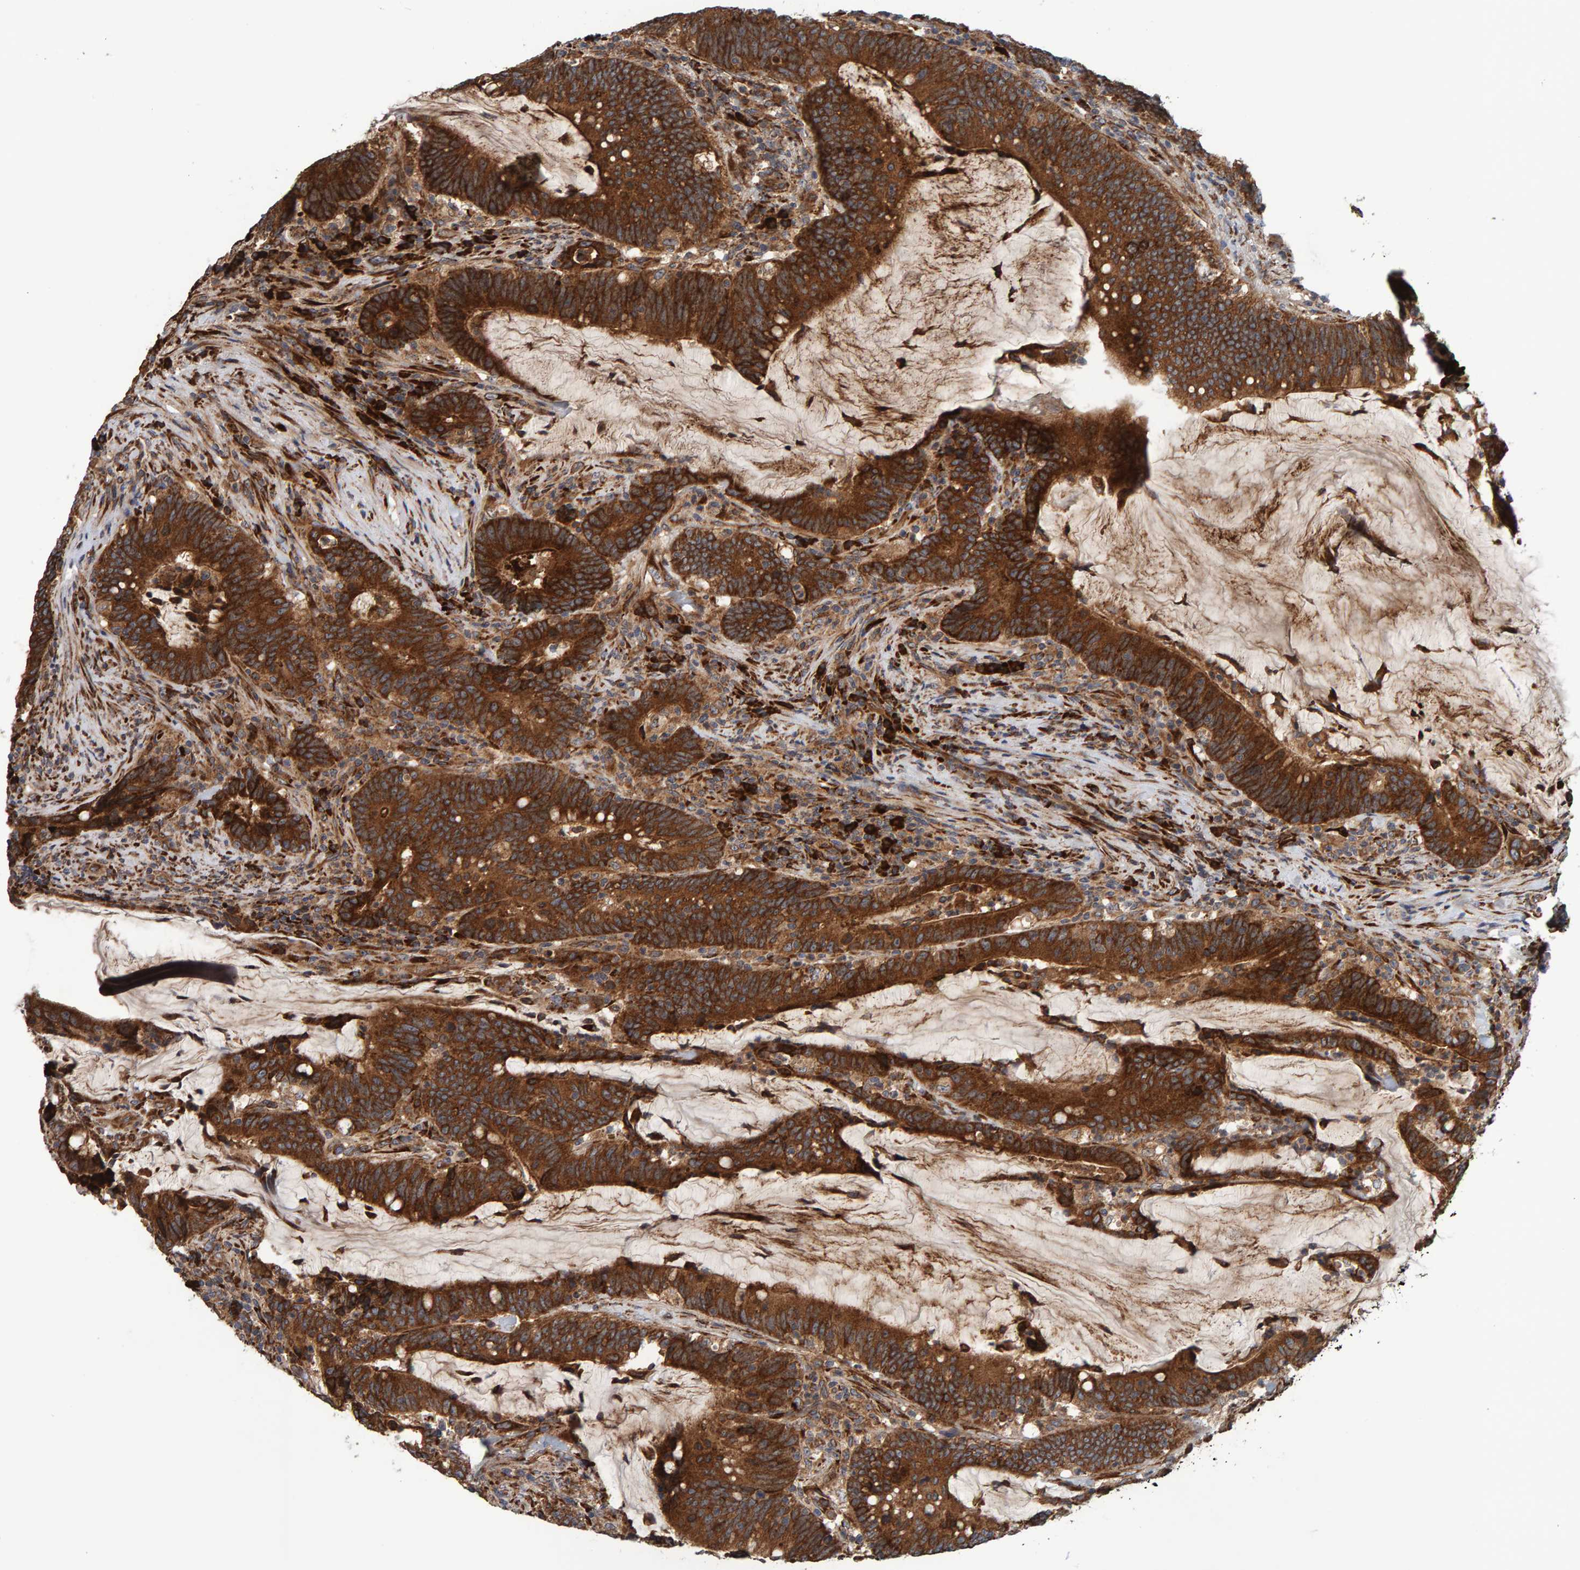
{"staining": {"intensity": "strong", "quantity": ">75%", "location": "cytoplasmic/membranous"}, "tissue": "colorectal cancer", "cell_type": "Tumor cells", "image_type": "cancer", "snomed": [{"axis": "morphology", "description": "Adenocarcinoma, NOS"}, {"axis": "topography", "description": "Colon"}], "caption": "A photomicrograph of adenocarcinoma (colorectal) stained for a protein exhibits strong cytoplasmic/membranous brown staining in tumor cells. (DAB (3,3'-diaminobenzidine) IHC, brown staining for protein, blue staining for nuclei).", "gene": "BAIAP2", "patient": {"sex": "female", "age": 66}}